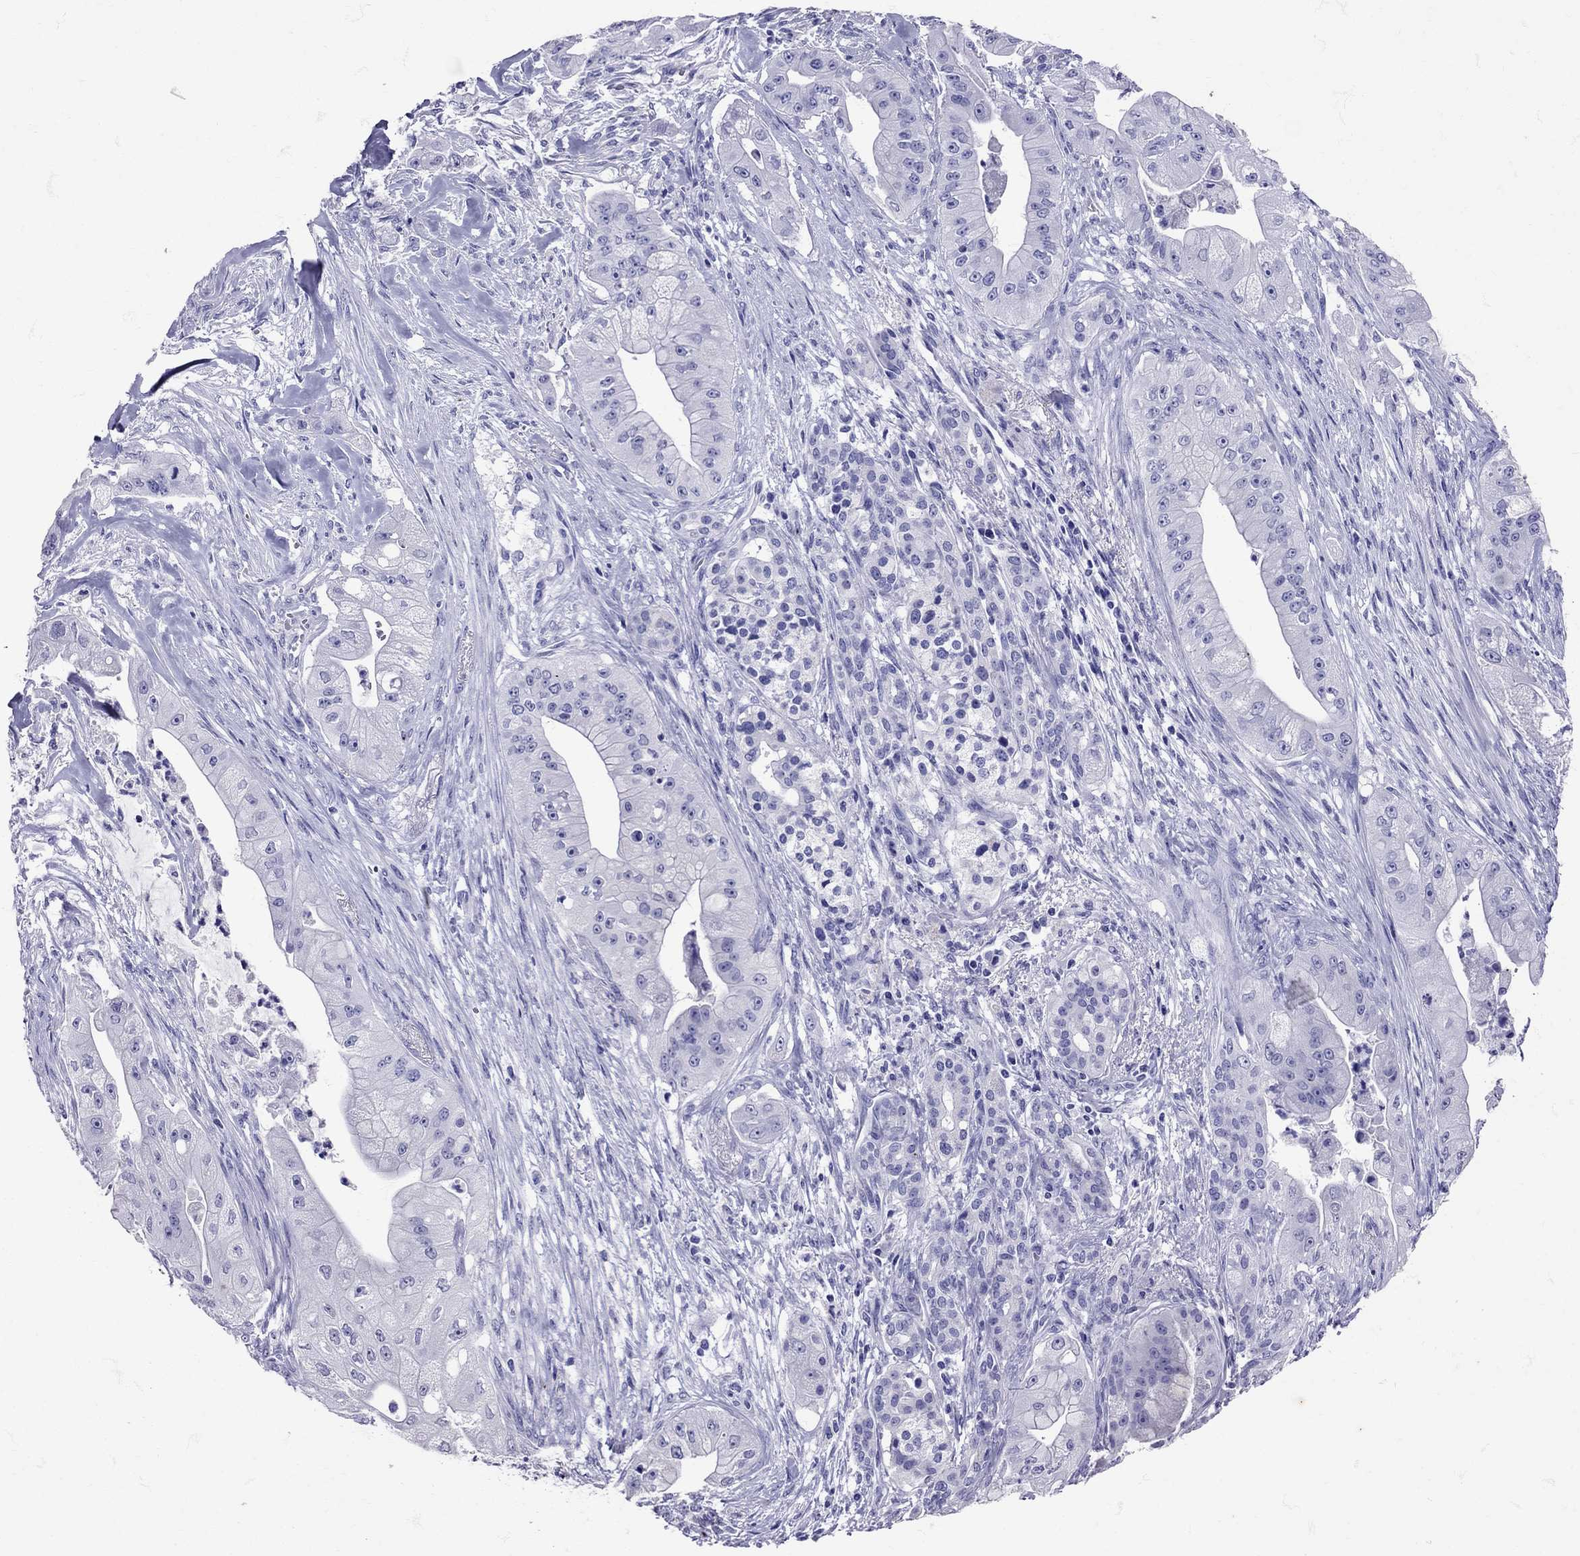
{"staining": {"intensity": "negative", "quantity": "none", "location": "none"}, "tissue": "pancreatic cancer", "cell_type": "Tumor cells", "image_type": "cancer", "snomed": [{"axis": "morphology", "description": "Normal tissue, NOS"}, {"axis": "morphology", "description": "Inflammation, NOS"}, {"axis": "morphology", "description": "Adenocarcinoma, NOS"}, {"axis": "topography", "description": "Pancreas"}], "caption": "Immunohistochemistry (IHC) histopathology image of neoplastic tissue: human pancreatic cancer stained with DAB shows no significant protein positivity in tumor cells.", "gene": "AVP", "patient": {"sex": "male", "age": 57}}